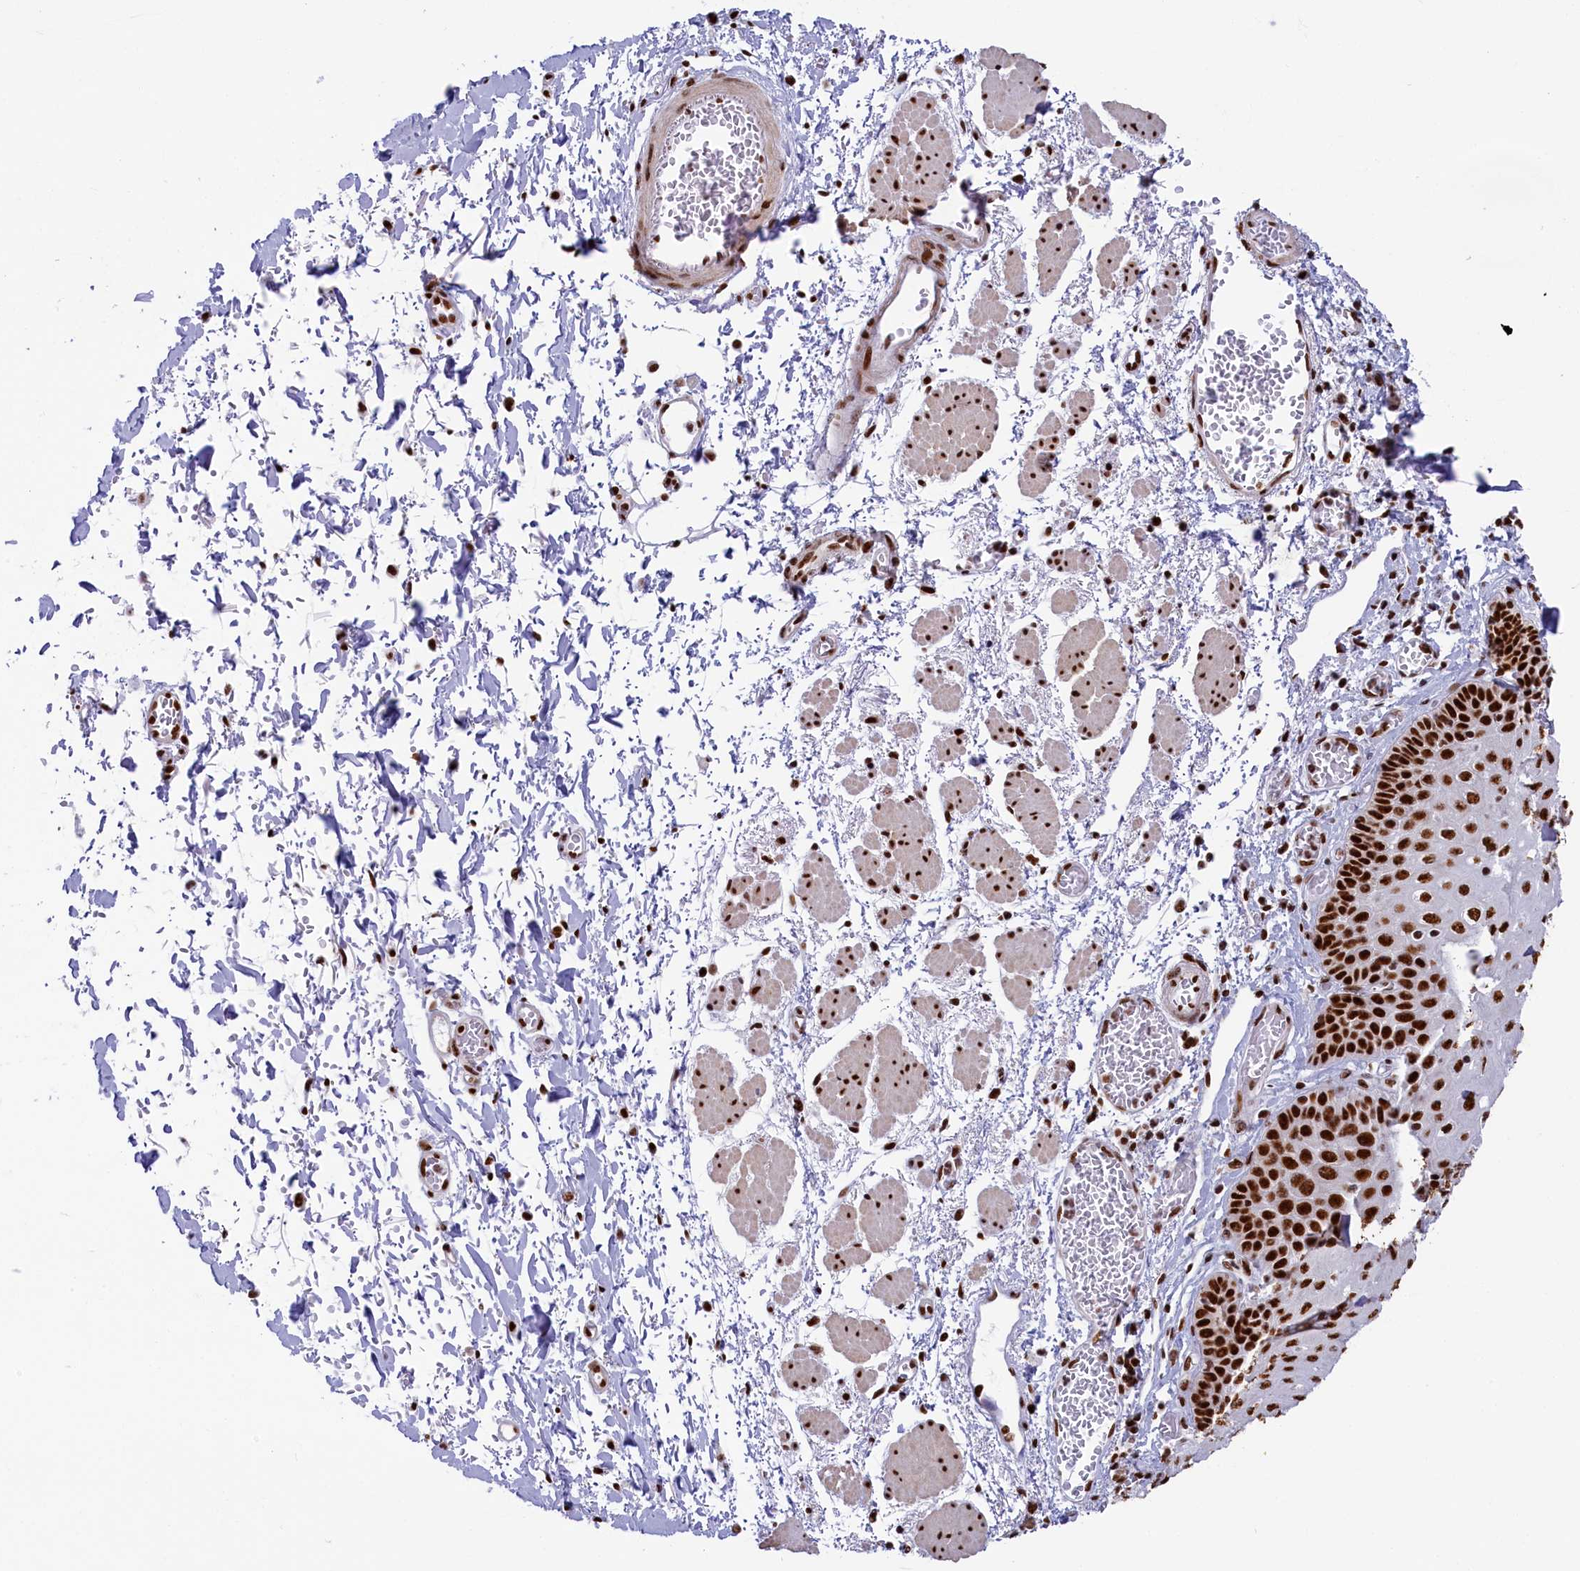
{"staining": {"intensity": "strong", "quantity": ">75%", "location": "nuclear"}, "tissue": "esophagus", "cell_type": "Squamous epithelial cells", "image_type": "normal", "snomed": [{"axis": "morphology", "description": "Normal tissue, NOS"}, {"axis": "topography", "description": "Esophagus"}], "caption": "Protein expression analysis of benign human esophagus reveals strong nuclear positivity in approximately >75% of squamous epithelial cells. The staining was performed using DAB, with brown indicating positive protein expression. Nuclei are stained blue with hematoxylin.", "gene": "SNRNP70", "patient": {"sex": "male", "age": 81}}